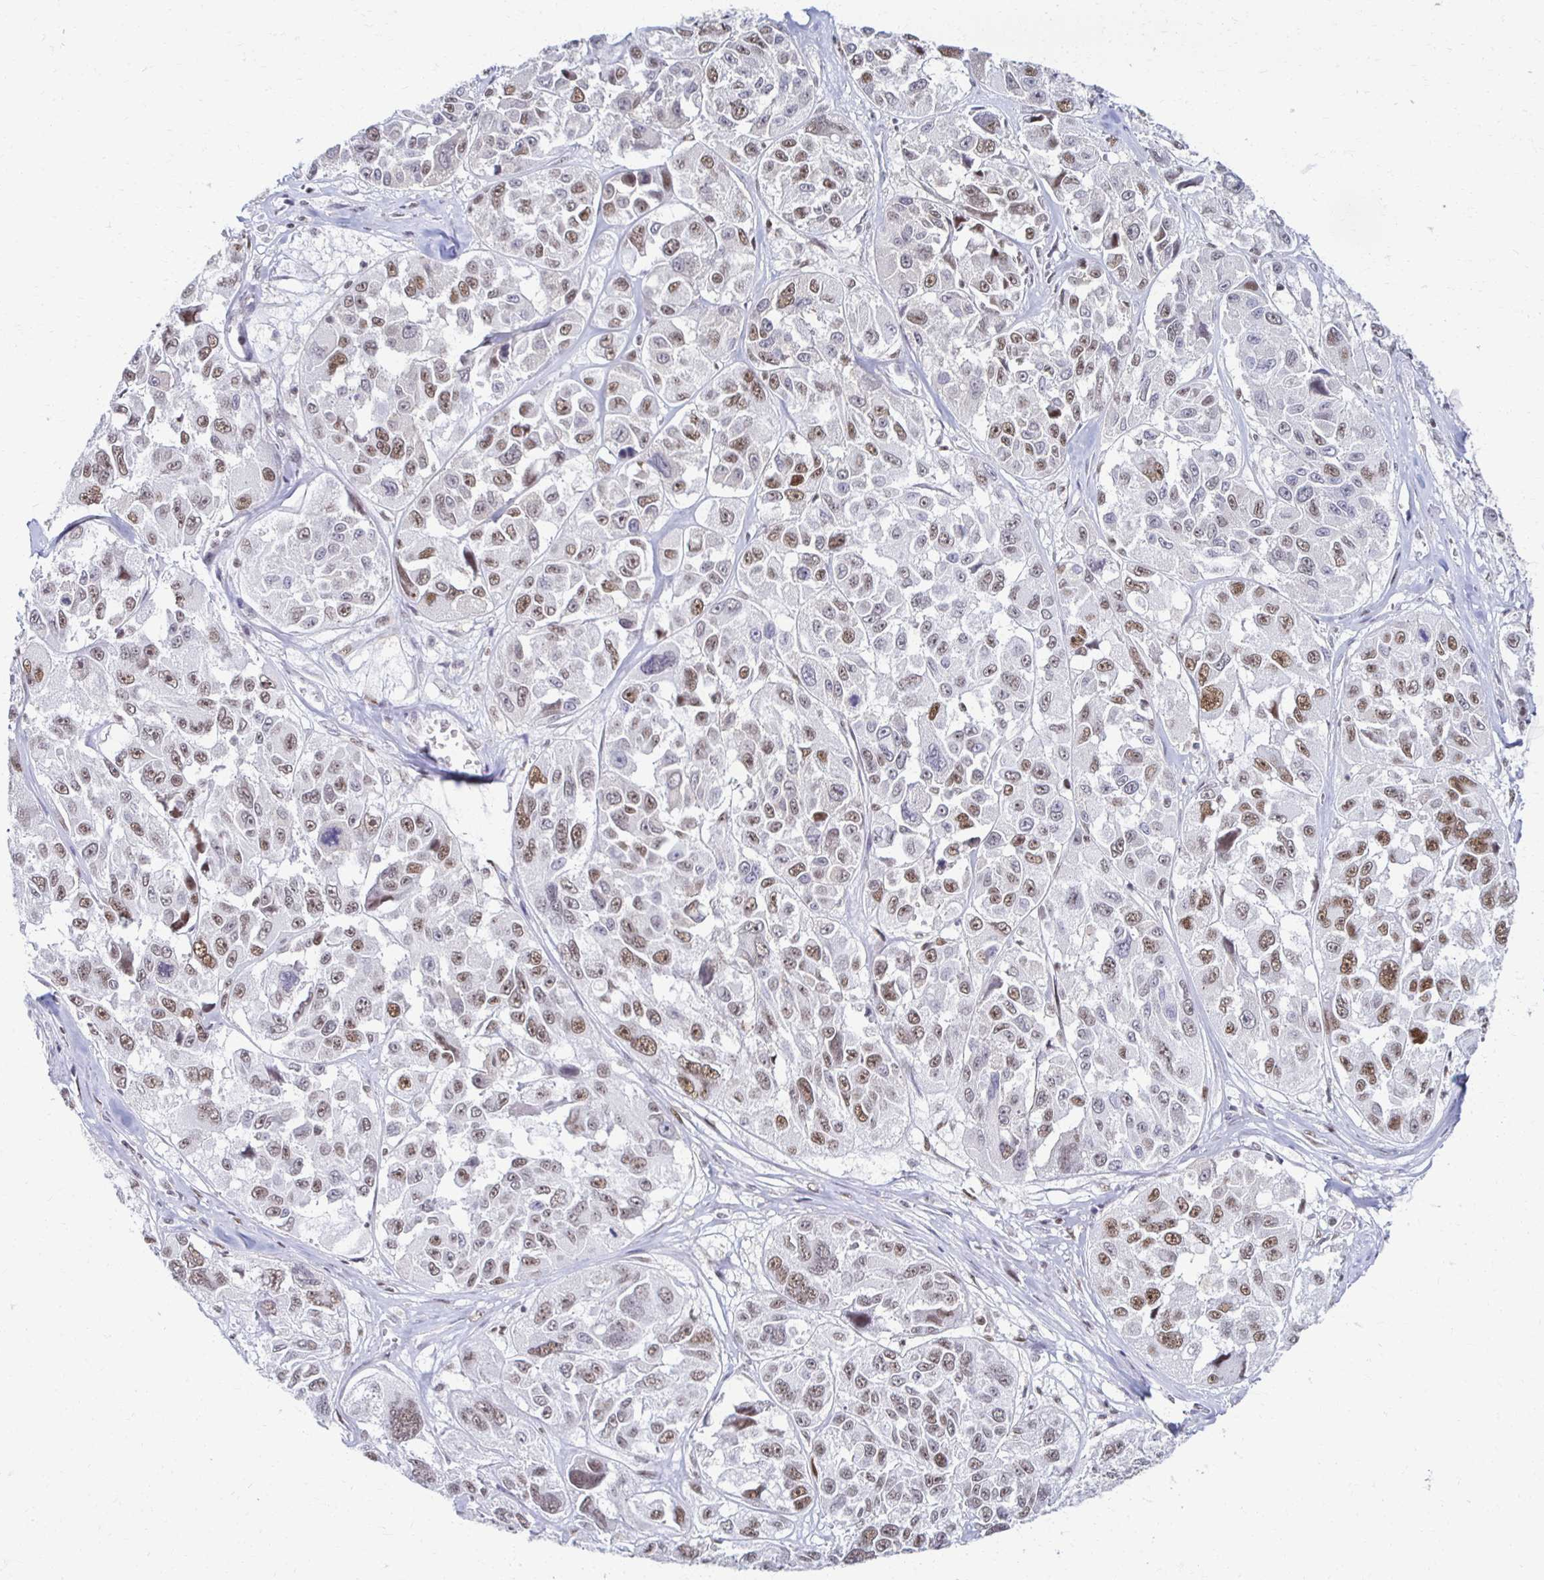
{"staining": {"intensity": "moderate", "quantity": ">75%", "location": "nuclear"}, "tissue": "melanoma", "cell_type": "Tumor cells", "image_type": "cancer", "snomed": [{"axis": "morphology", "description": "Malignant melanoma, NOS"}, {"axis": "topography", "description": "Skin"}], "caption": "Protein staining of malignant melanoma tissue exhibits moderate nuclear staining in about >75% of tumor cells.", "gene": "IRF7", "patient": {"sex": "female", "age": 66}}